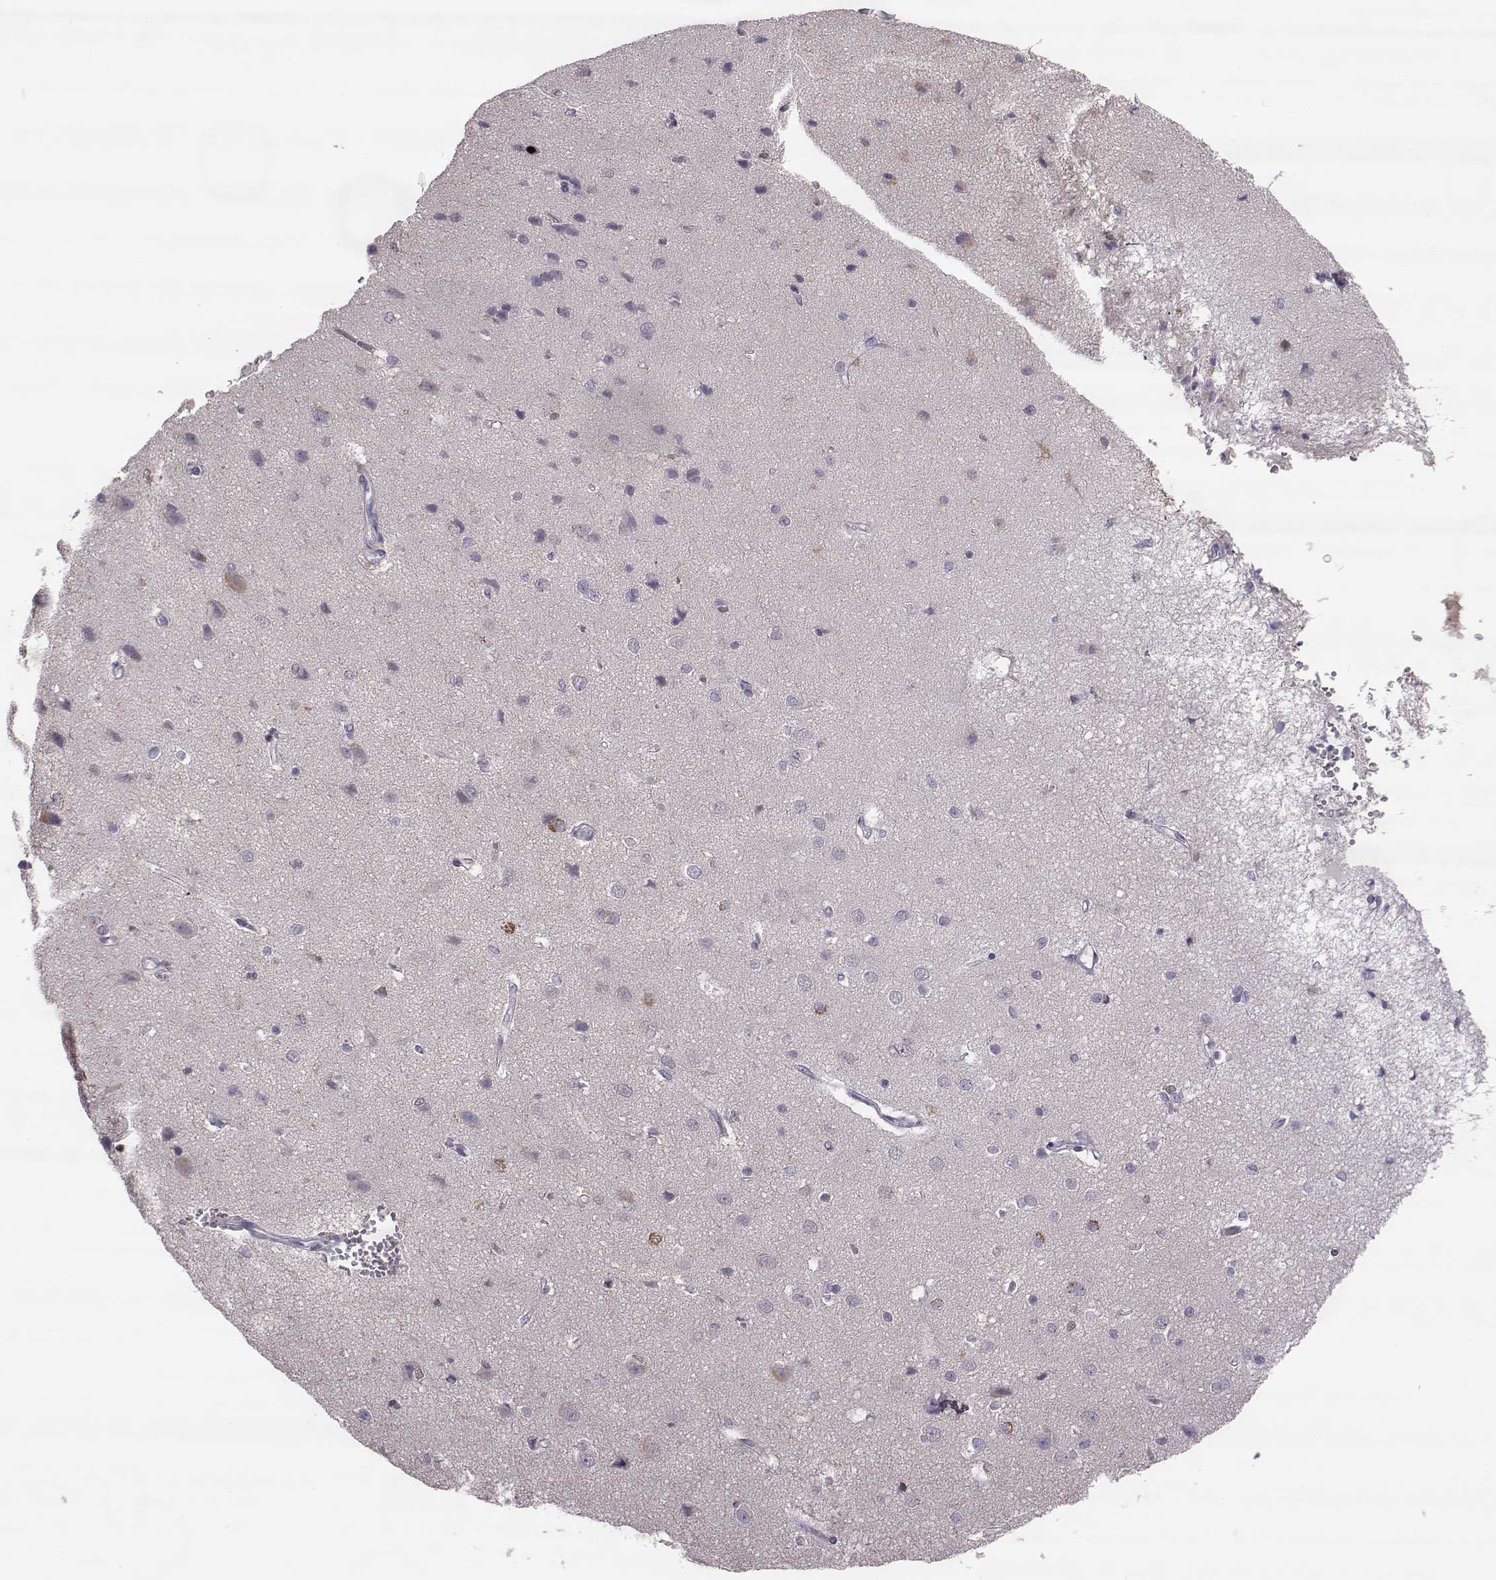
{"staining": {"intensity": "negative", "quantity": "none", "location": "none"}, "tissue": "cerebral cortex", "cell_type": "Endothelial cells", "image_type": "normal", "snomed": [{"axis": "morphology", "description": "Normal tissue, NOS"}, {"axis": "topography", "description": "Cerebral cortex"}], "caption": "The immunohistochemistry (IHC) histopathology image has no significant positivity in endothelial cells of cerebral cortex. The staining is performed using DAB brown chromogen with nuclei counter-stained in using hematoxylin.", "gene": "ADGRG5", "patient": {"sex": "male", "age": 37}}